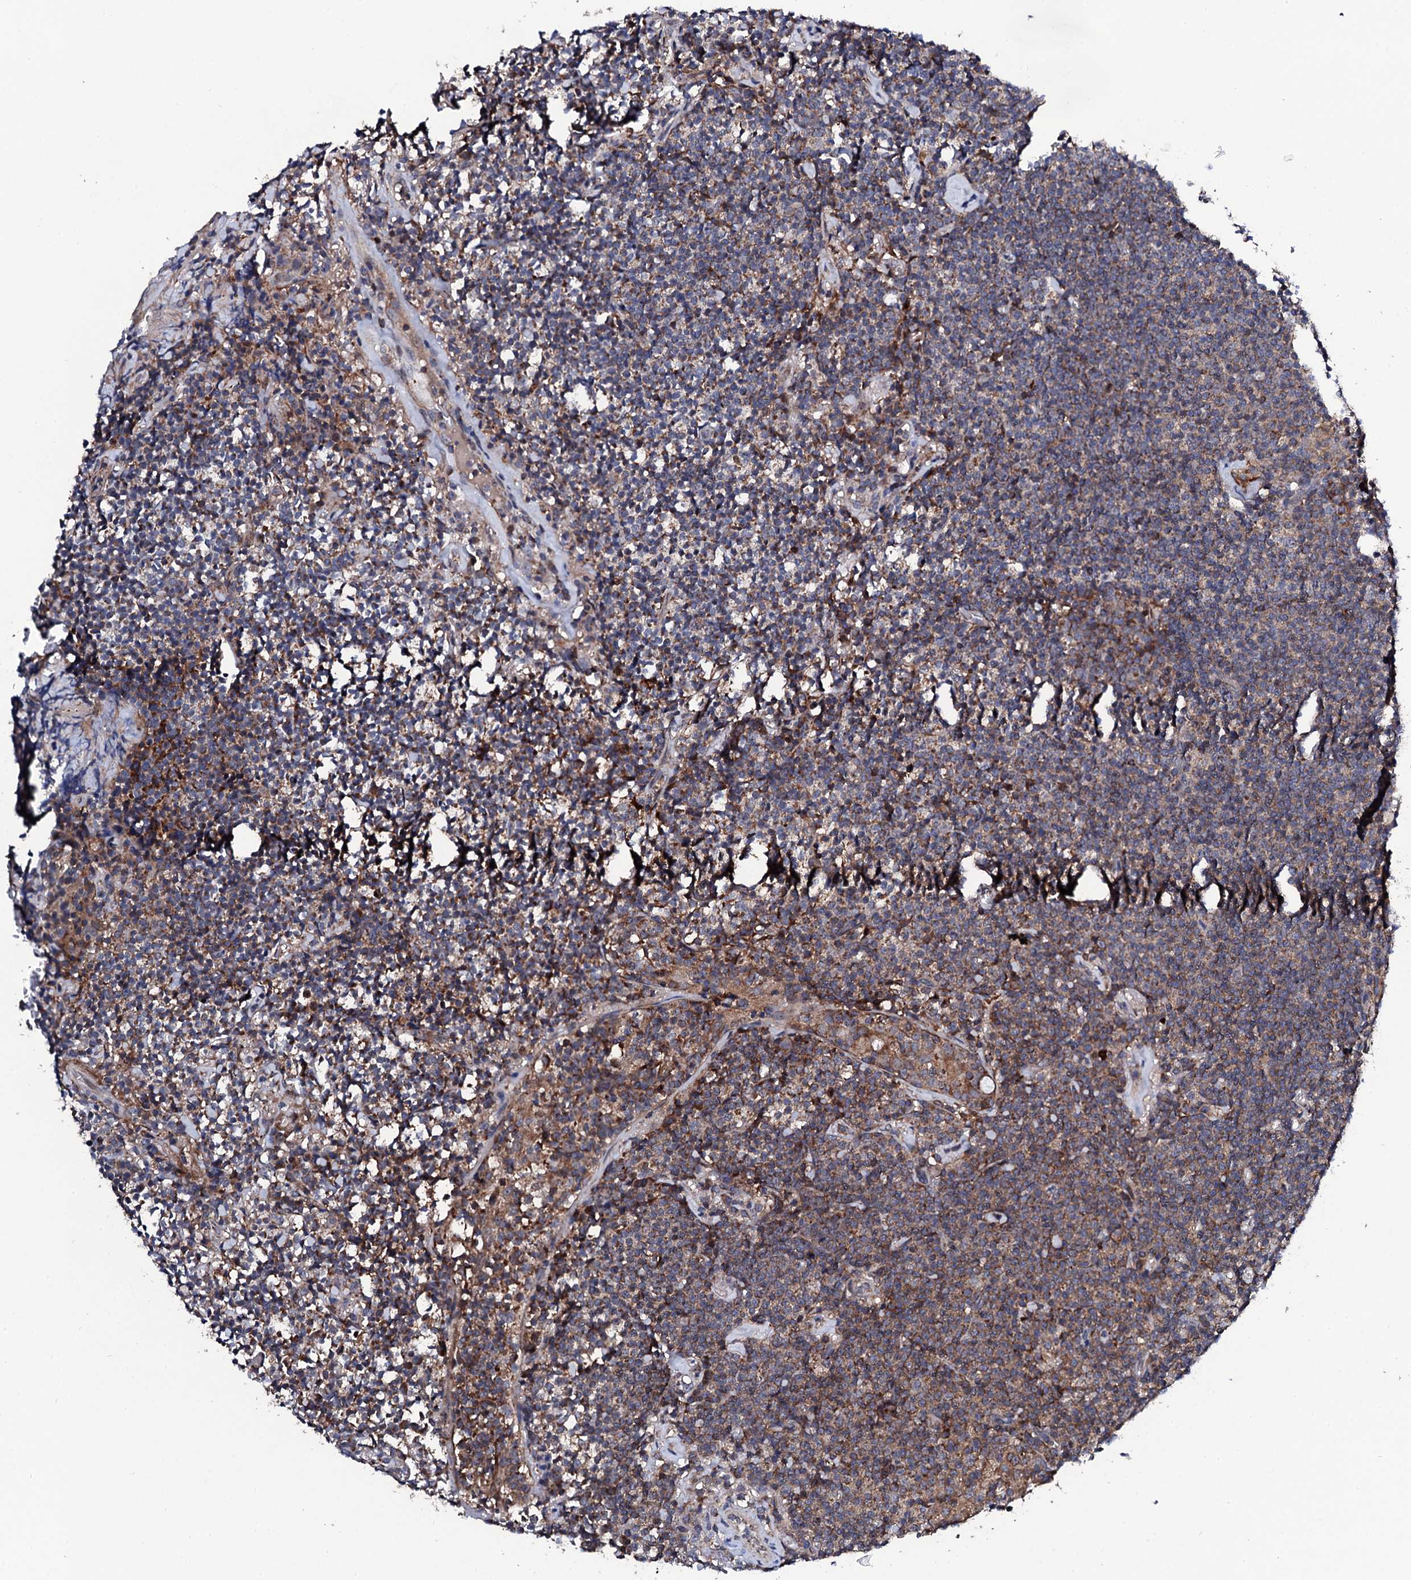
{"staining": {"intensity": "moderate", "quantity": "<25%", "location": "cytoplasmic/membranous"}, "tissue": "lymphoma", "cell_type": "Tumor cells", "image_type": "cancer", "snomed": [{"axis": "morphology", "description": "Malignant lymphoma, non-Hodgkin's type, Low grade"}, {"axis": "topography", "description": "Lung"}], "caption": "Immunohistochemistry of human lymphoma shows low levels of moderate cytoplasmic/membranous staining in approximately <25% of tumor cells.", "gene": "COG4", "patient": {"sex": "female", "age": 71}}